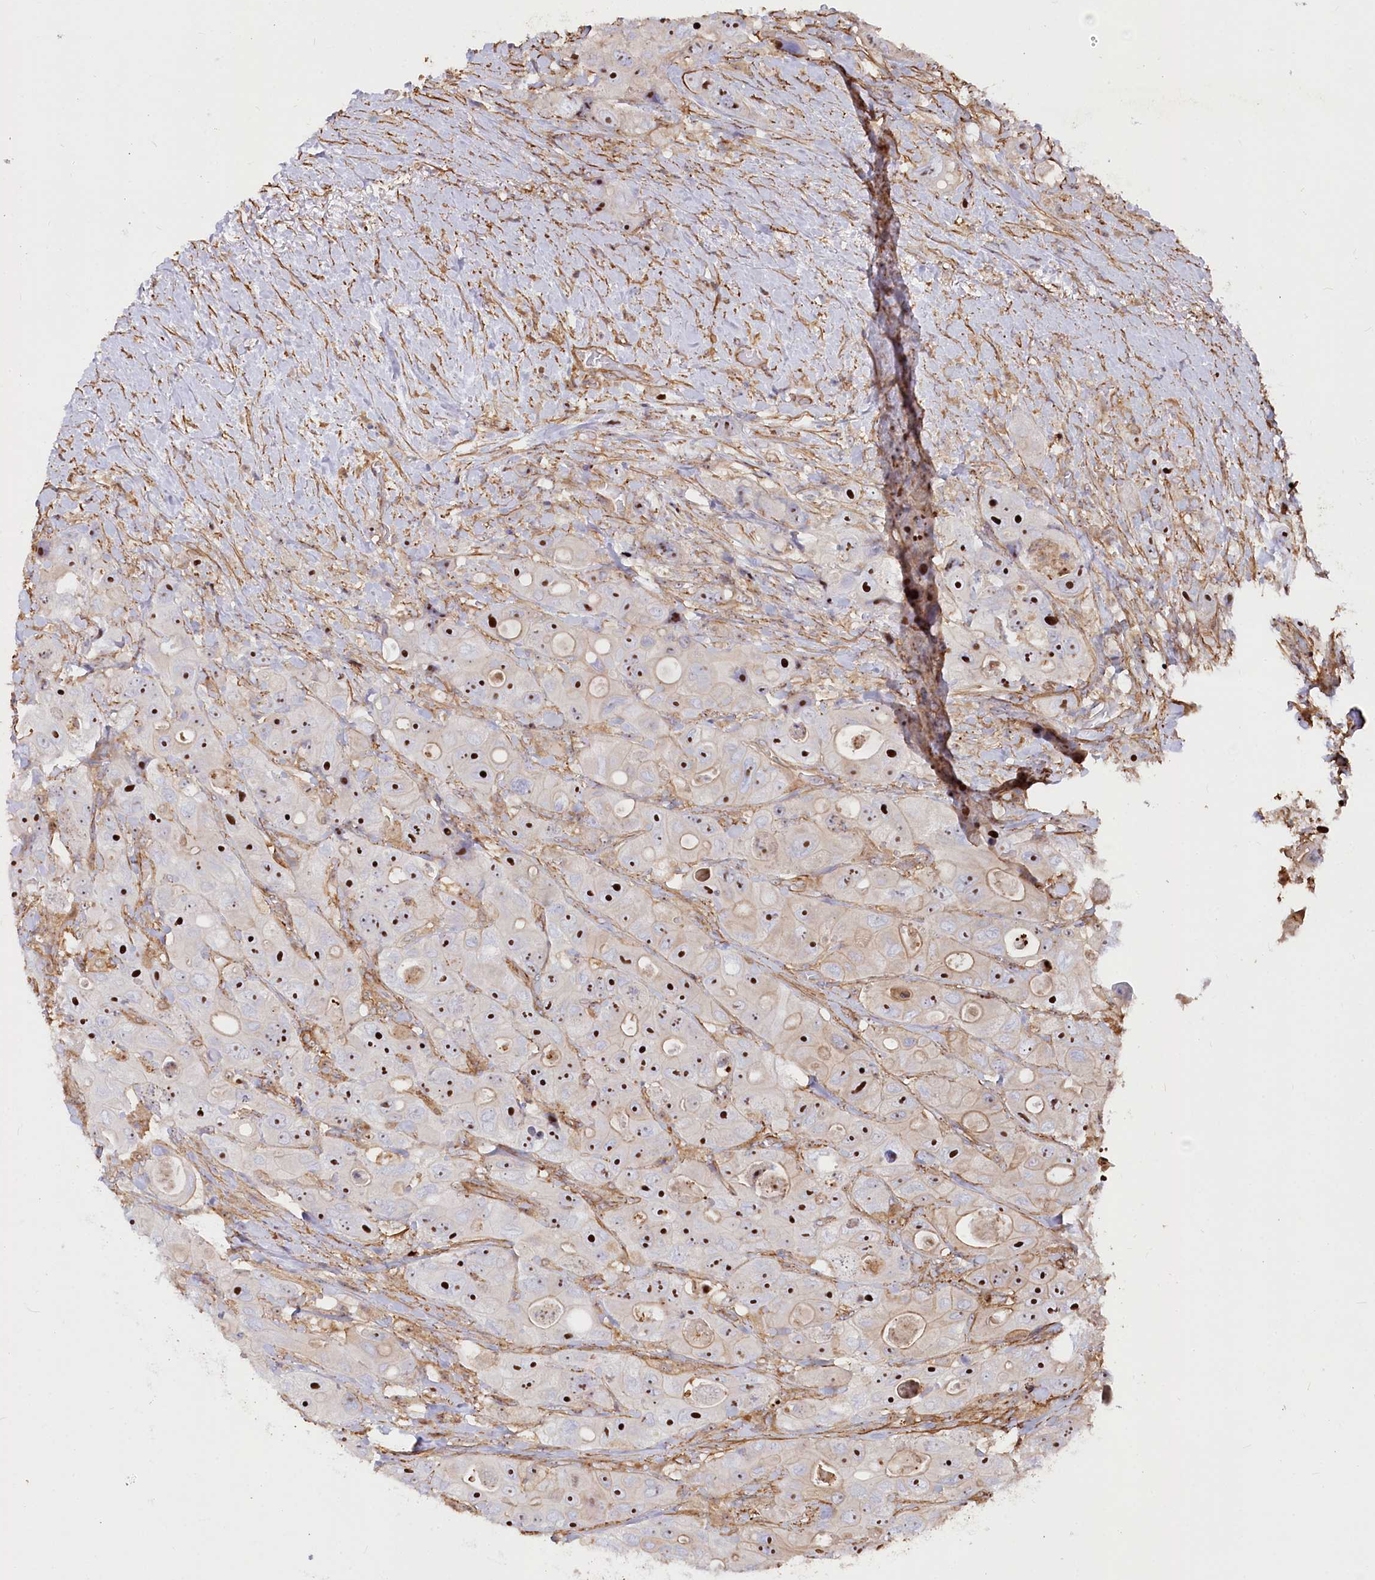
{"staining": {"intensity": "strong", "quantity": ">75%", "location": "nuclear"}, "tissue": "colorectal cancer", "cell_type": "Tumor cells", "image_type": "cancer", "snomed": [{"axis": "morphology", "description": "Adenocarcinoma, NOS"}, {"axis": "topography", "description": "Colon"}], "caption": "A high-resolution histopathology image shows immunohistochemistry (IHC) staining of adenocarcinoma (colorectal), which demonstrates strong nuclear positivity in approximately >75% of tumor cells.", "gene": "WDR36", "patient": {"sex": "female", "age": 46}}